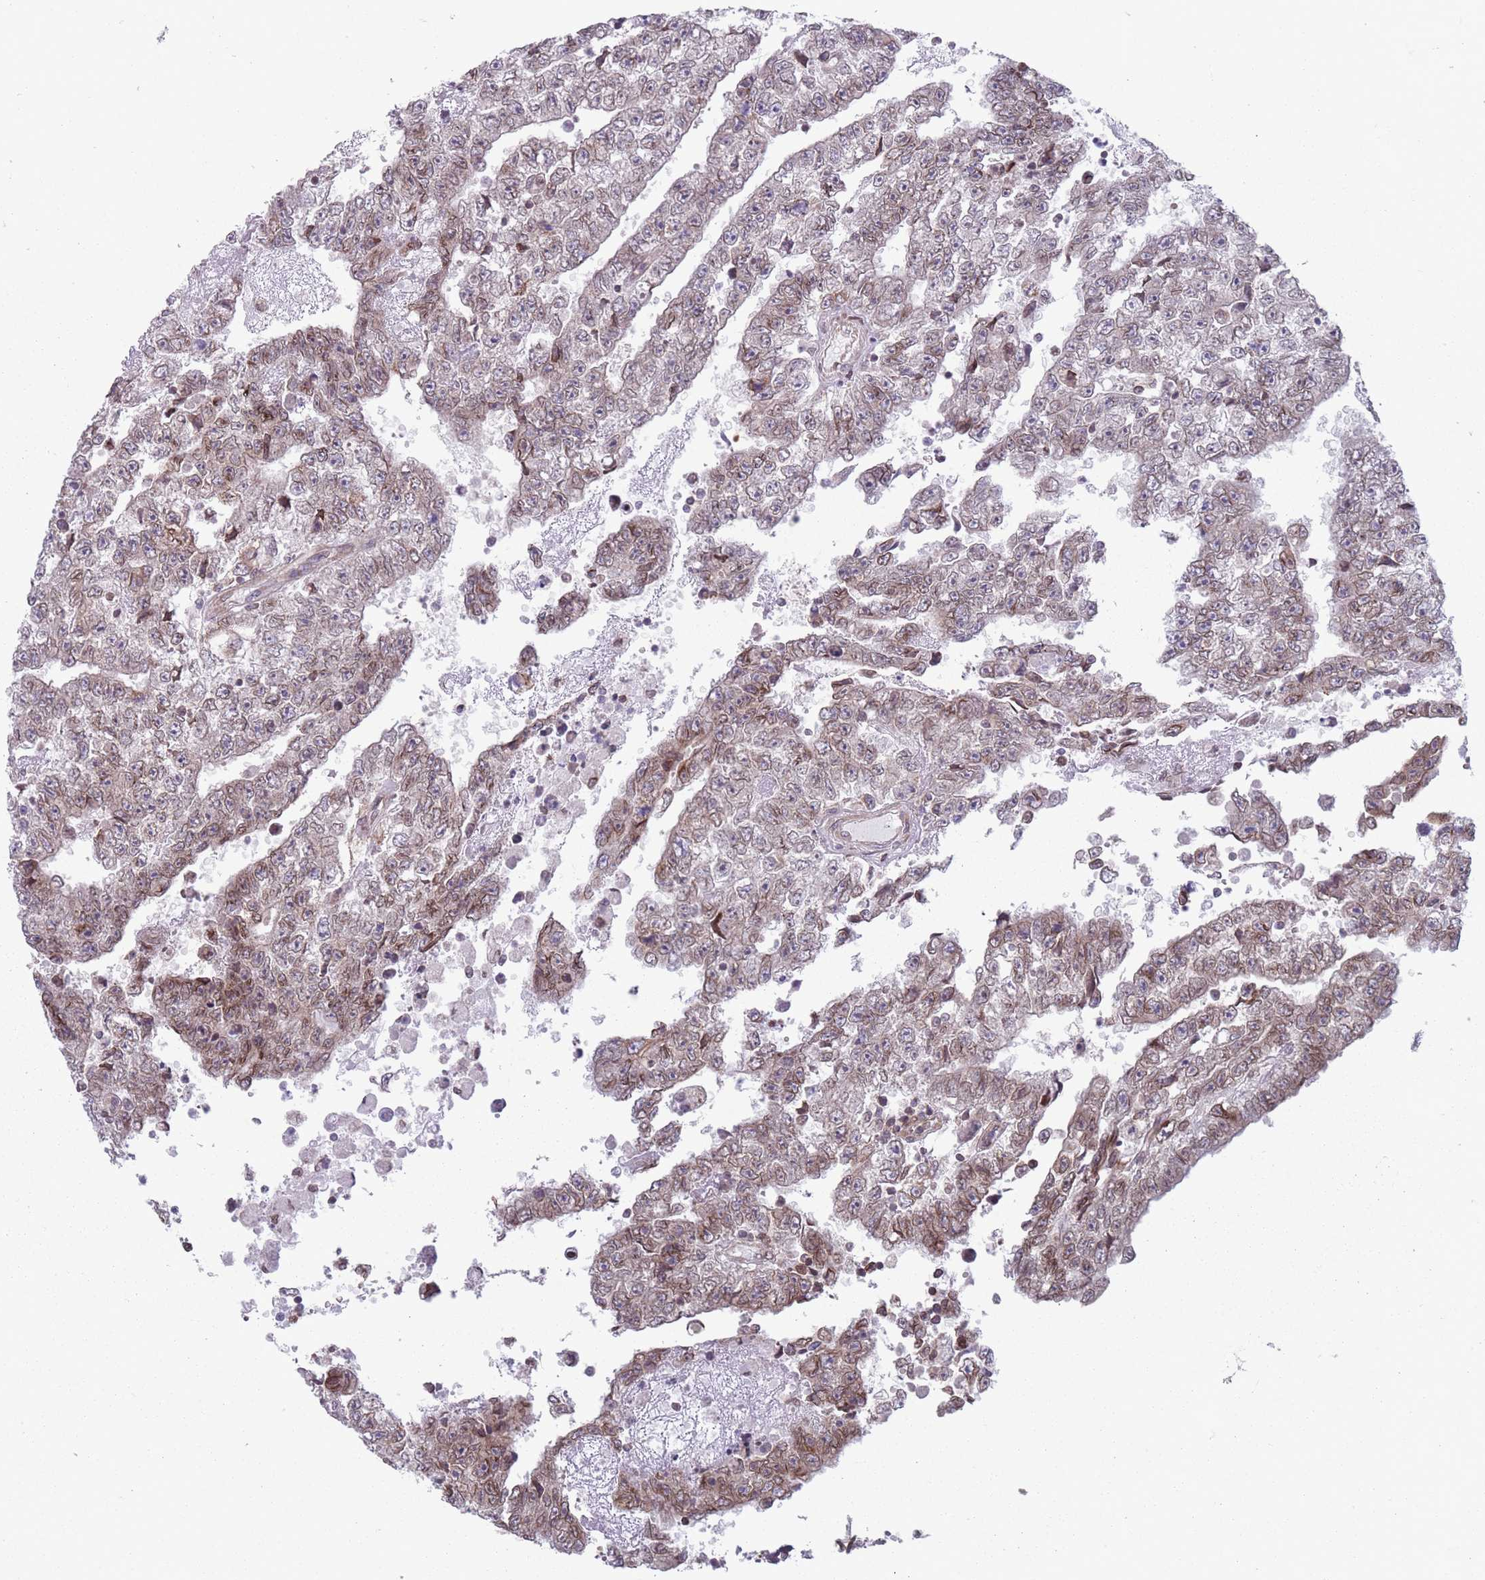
{"staining": {"intensity": "weak", "quantity": ">75%", "location": "cytoplasmic/membranous,nuclear"}, "tissue": "testis cancer", "cell_type": "Tumor cells", "image_type": "cancer", "snomed": [{"axis": "morphology", "description": "Carcinoma, Embryonal, NOS"}, {"axis": "topography", "description": "Testis"}], "caption": "Immunohistochemistry (IHC) (DAB) staining of testis cancer reveals weak cytoplasmic/membranous and nuclear protein staining in about >75% of tumor cells.", "gene": "VRK2", "patient": {"sex": "male", "age": 25}}